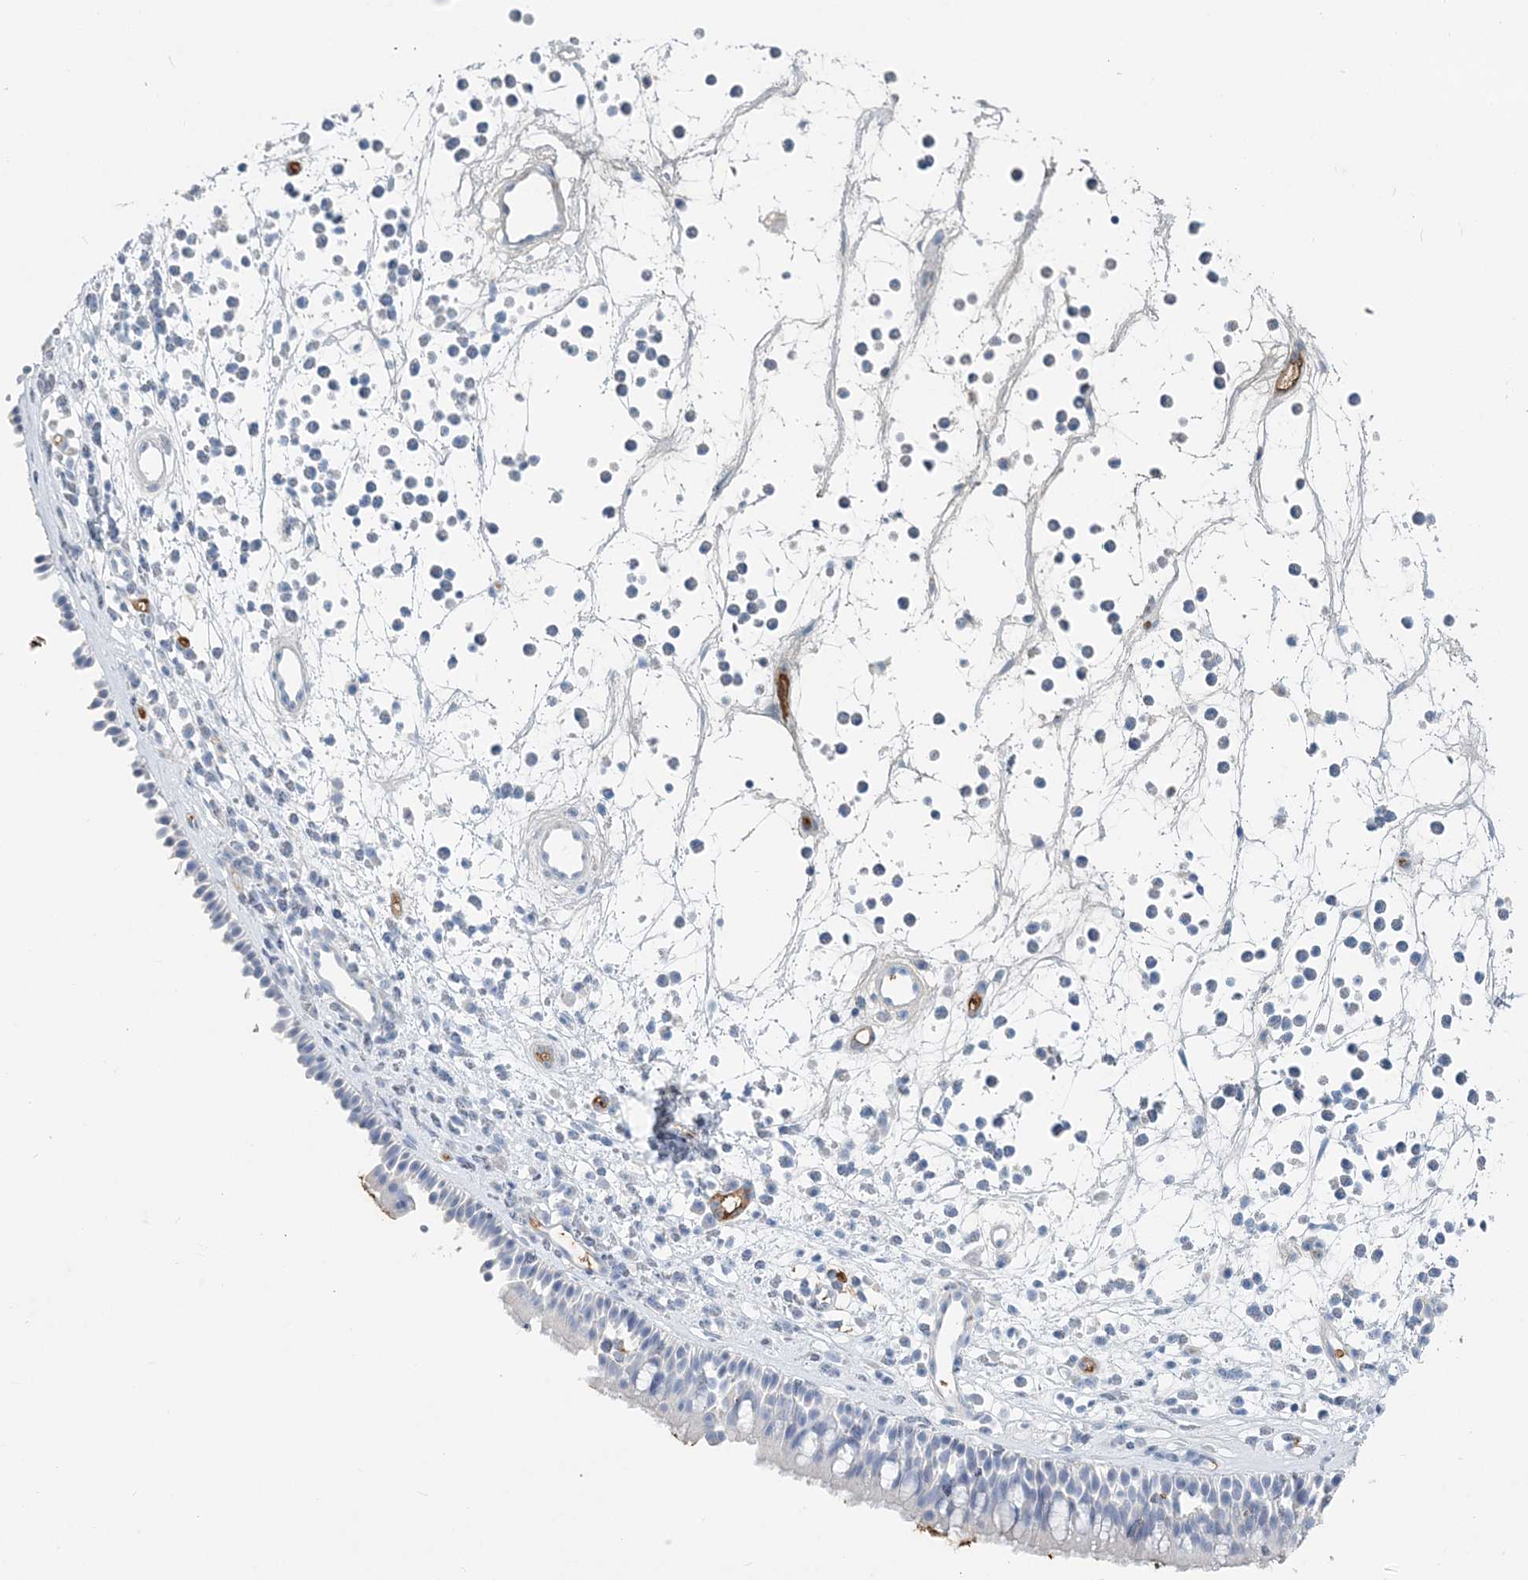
{"staining": {"intensity": "negative", "quantity": "none", "location": "none"}, "tissue": "nasopharynx", "cell_type": "Respiratory epithelial cells", "image_type": "normal", "snomed": [{"axis": "morphology", "description": "Normal tissue, NOS"}, {"axis": "morphology", "description": "Inflammation, NOS"}, {"axis": "morphology", "description": "Malignant melanoma, Metastatic site"}, {"axis": "topography", "description": "Nasopharynx"}], "caption": "A photomicrograph of nasopharynx stained for a protein shows no brown staining in respiratory epithelial cells. (Brightfield microscopy of DAB (3,3'-diaminobenzidine) immunohistochemistry (IHC) at high magnification).", "gene": "HBD", "patient": {"sex": "male", "age": 70}}